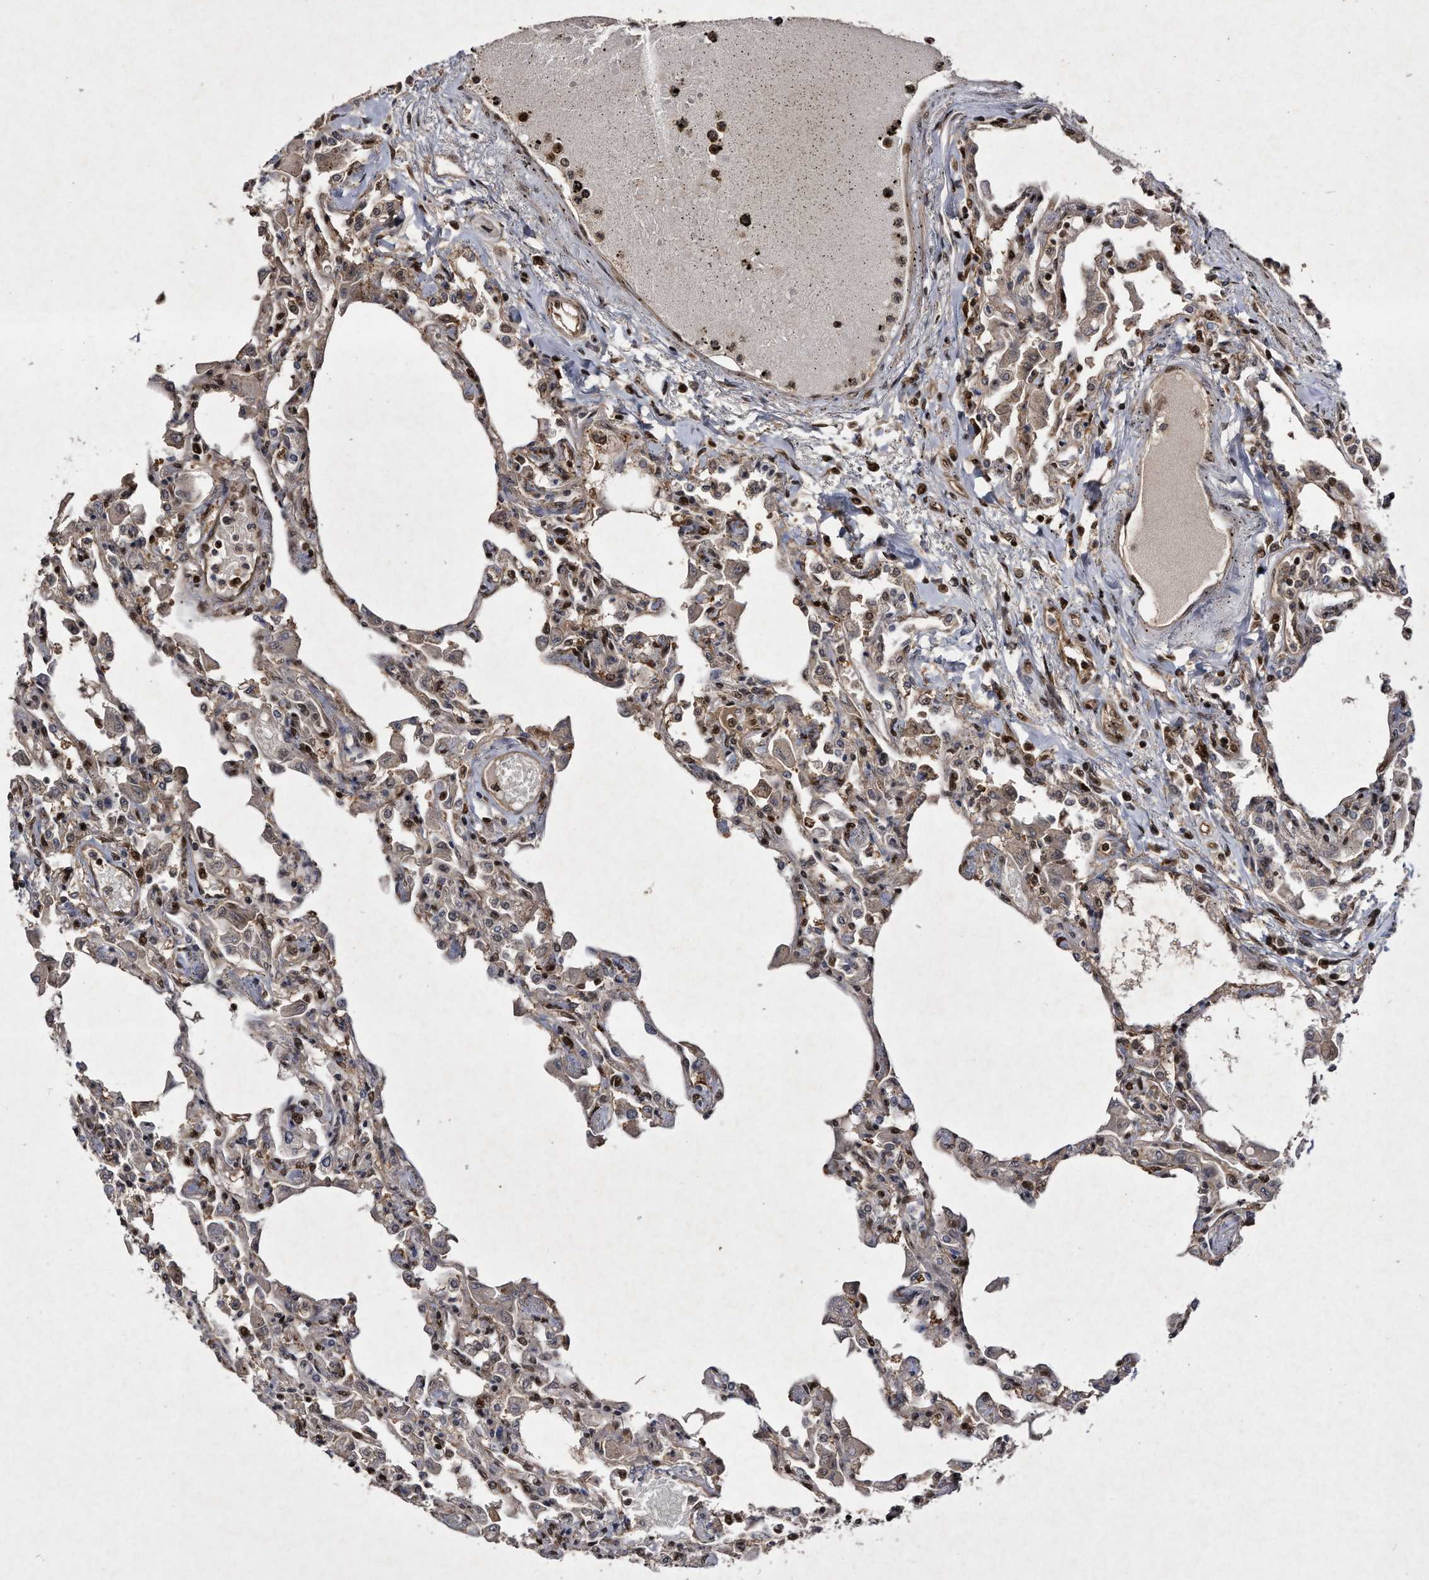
{"staining": {"intensity": "strong", "quantity": "25%-75%", "location": "cytoplasmic/membranous,nuclear"}, "tissue": "lung", "cell_type": "Alveolar cells", "image_type": "normal", "snomed": [{"axis": "morphology", "description": "Normal tissue, NOS"}, {"axis": "topography", "description": "Bronchus"}, {"axis": "topography", "description": "Lung"}], "caption": "Protein staining shows strong cytoplasmic/membranous,nuclear expression in approximately 25%-75% of alveolar cells in benign lung.", "gene": "RAD23B", "patient": {"sex": "female", "age": 49}}